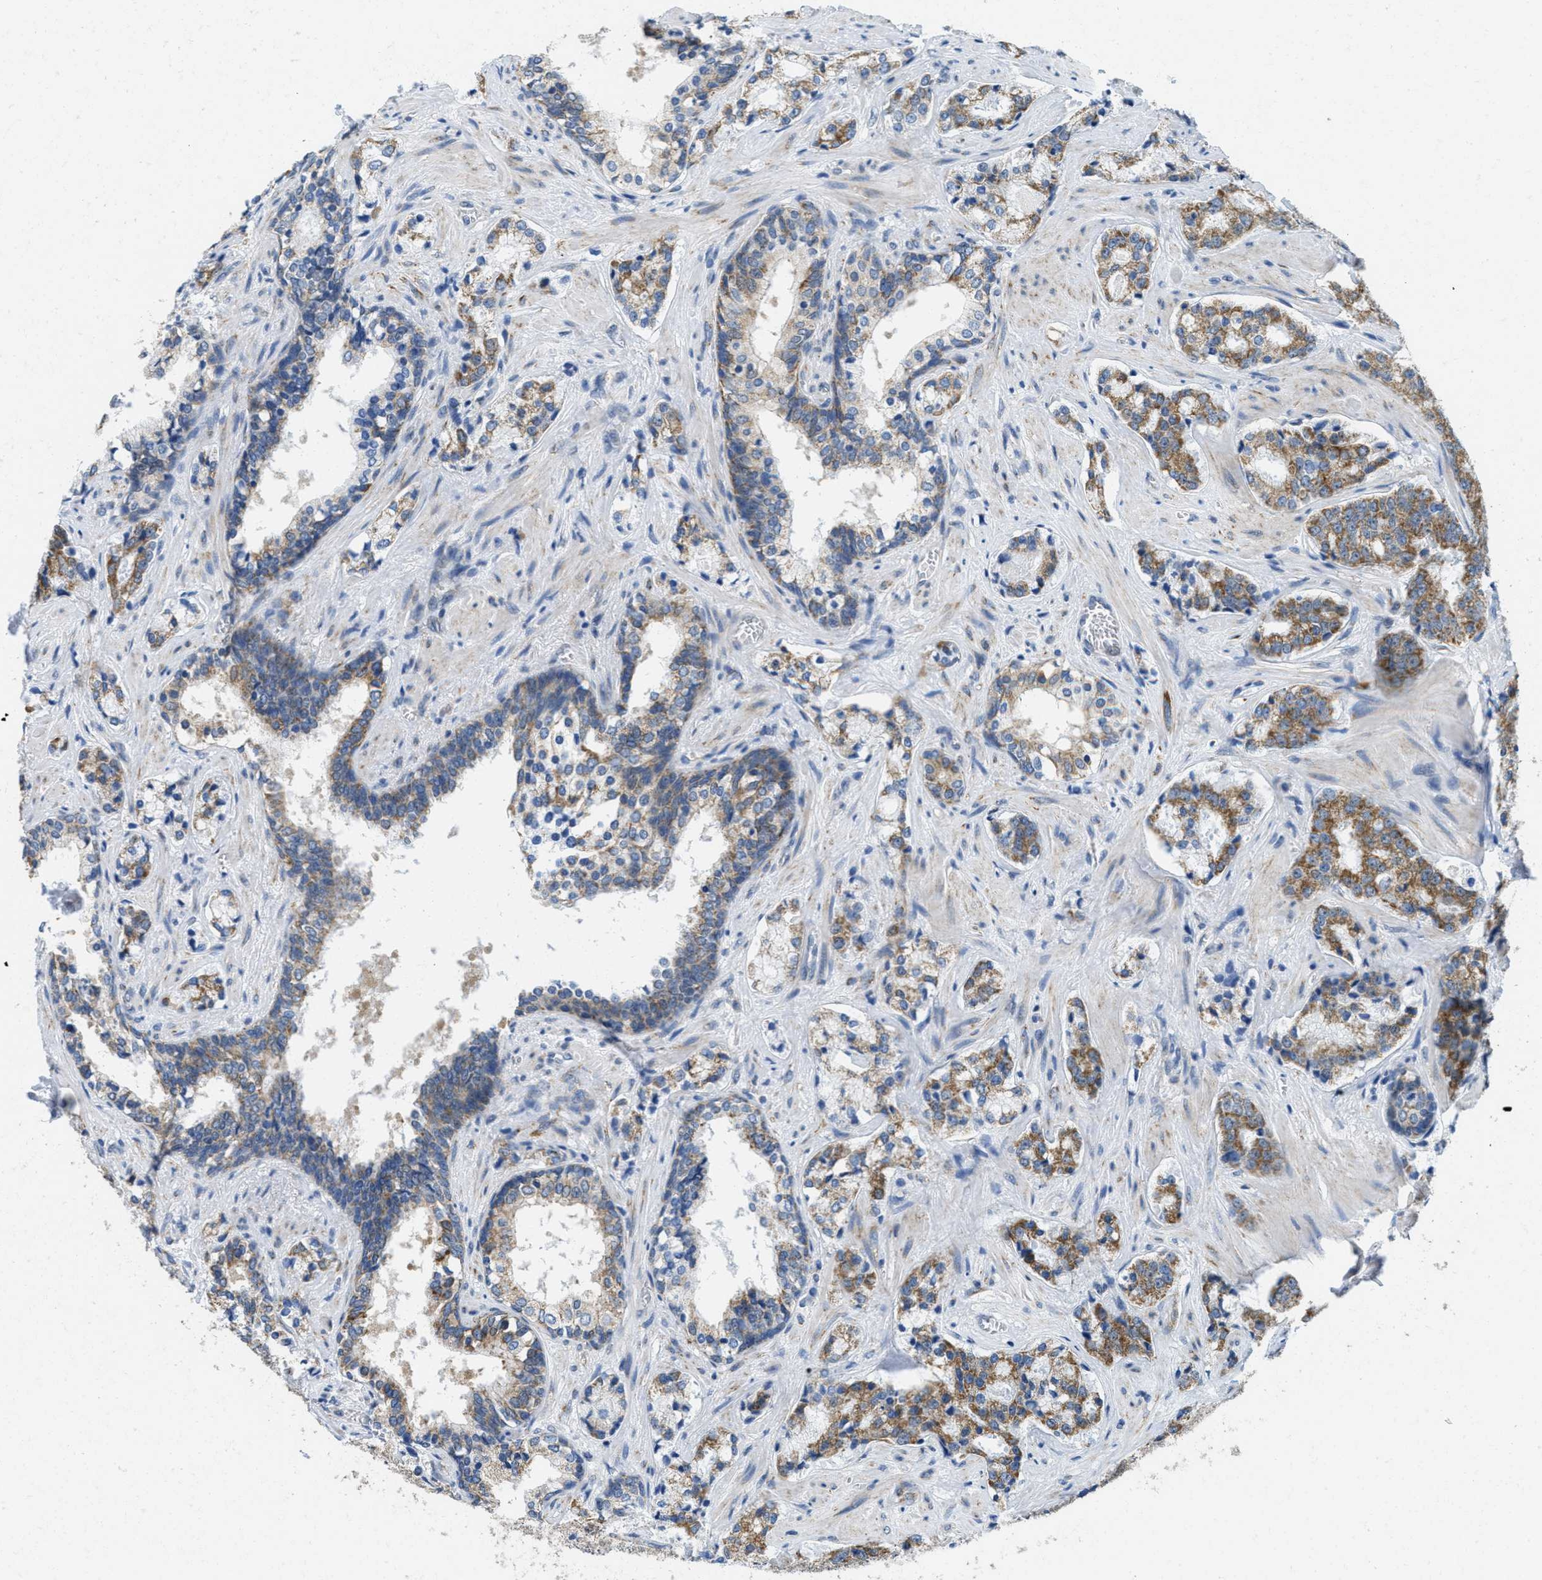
{"staining": {"intensity": "moderate", "quantity": ">75%", "location": "cytoplasmic/membranous"}, "tissue": "prostate cancer", "cell_type": "Tumor cells", "image_type": "cancer", "snomed": [{"axis": "morphology", "description": "Adenocarcinoma, High grade"}, {"axis": "topography", "description": "Prostate"}], "caption": "Tumor cells reveal medium levels of moderate cytoplasmic/membranous staining in about >75% of cells in human prostate high-grade adenocarcinoma. Nuclei are stained in blue.", "gene": "TOMM70", "patient": {"sex": "male", "age": 60}}